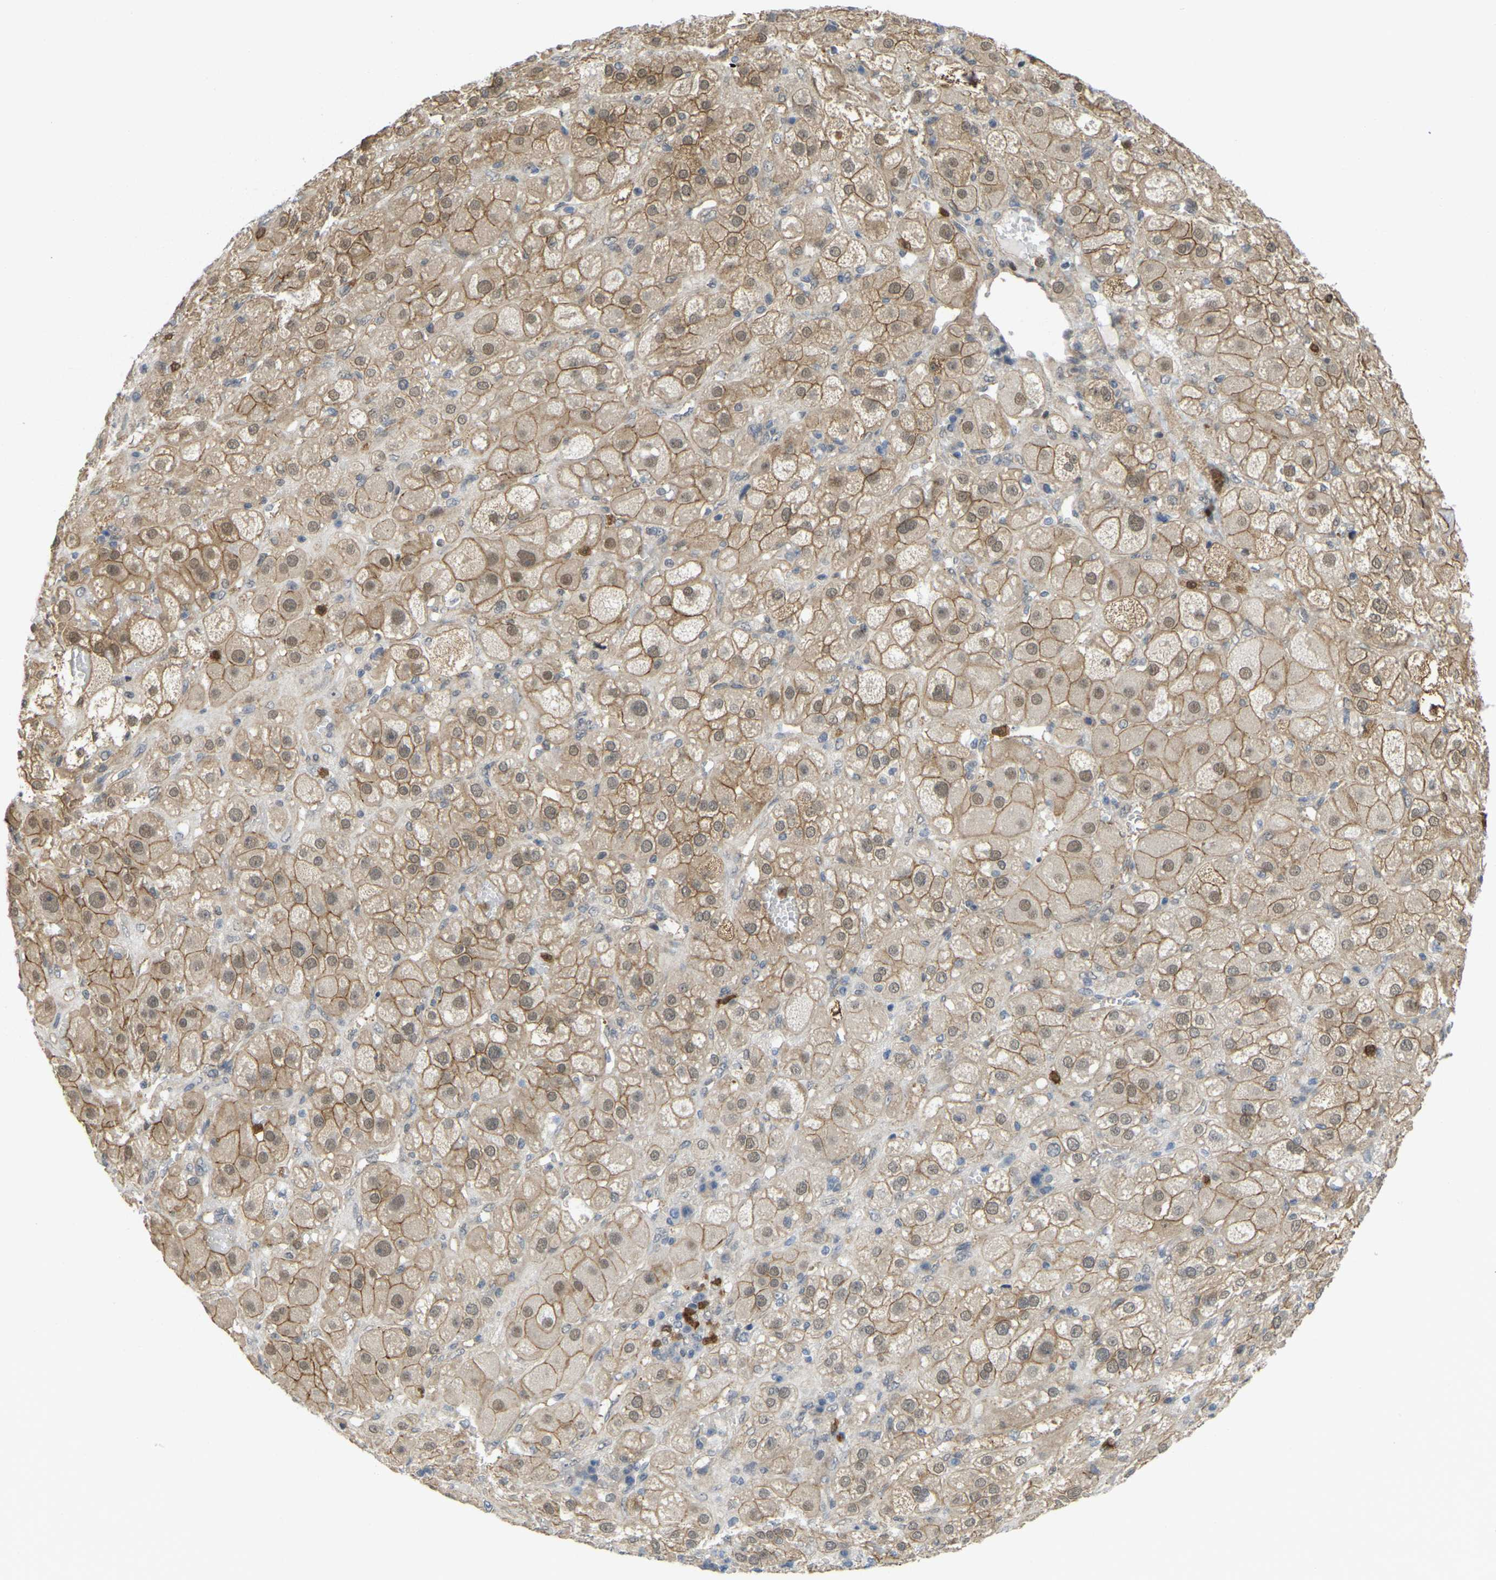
{"staining": {"intensity": "moderate", "quantity": ">75%", "location": "cytoplasmic/membranous,nuclear"}, "tissue": "adrenal gland", "cell_type": "Glandular cells", "image_type": "normal", "snomed": [{"axis": "morphology", "description": "Normal tissue, NOS"}, {"axis": "topography", "description": "Adrenal gland"}], "caption": "Human adrenal gland stained for a protein (brown) displays moderate cytoplasmic/membranous,nuclear positive expression in approximately >75% of glandular cells.", "gene": "SERPINB5", "patient": {"sex": "female", "age": 47}}